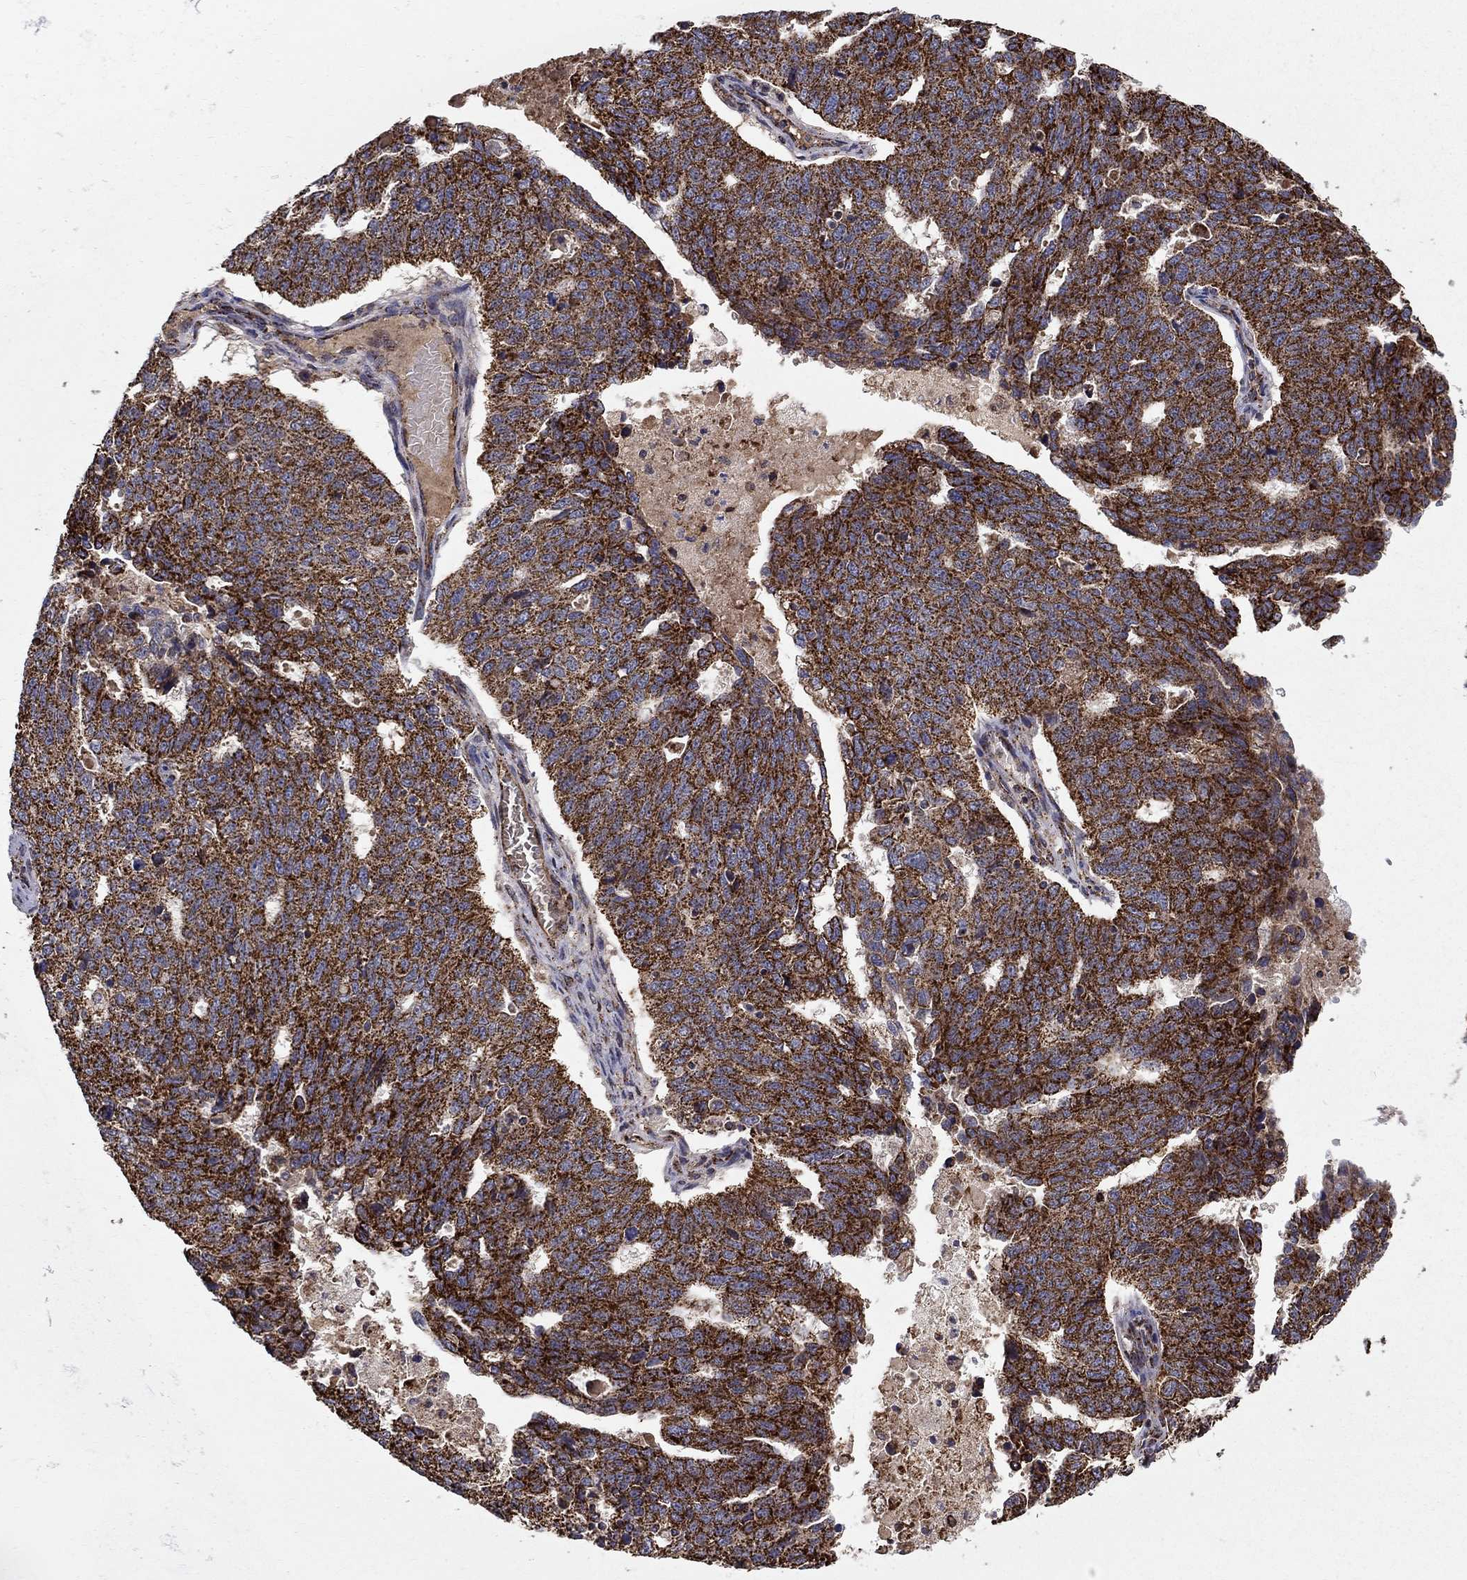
{"staining": {"intensity": "strong", "quantity": ">75%", "location": "cytoplasmic/membranous"}, "tissue": "ovarian cancer", "cell_type": "Tumor cells", "image_type": "cancer", "snomed": [{"axis": "morphology", "description": "Cystadenocarcinoma, serous, NOS"}, {"axis": "topography", "description": "Ovary"}], "caption": "This is a photomicrograph of immunohistochemistry (IHC) staining of ovarian cancer, which shows strong expression in the cytoplasmic/membranous of tumor cells.", "gene": "NDUFS8", "patient": {"sex": "female", "age": 71}}